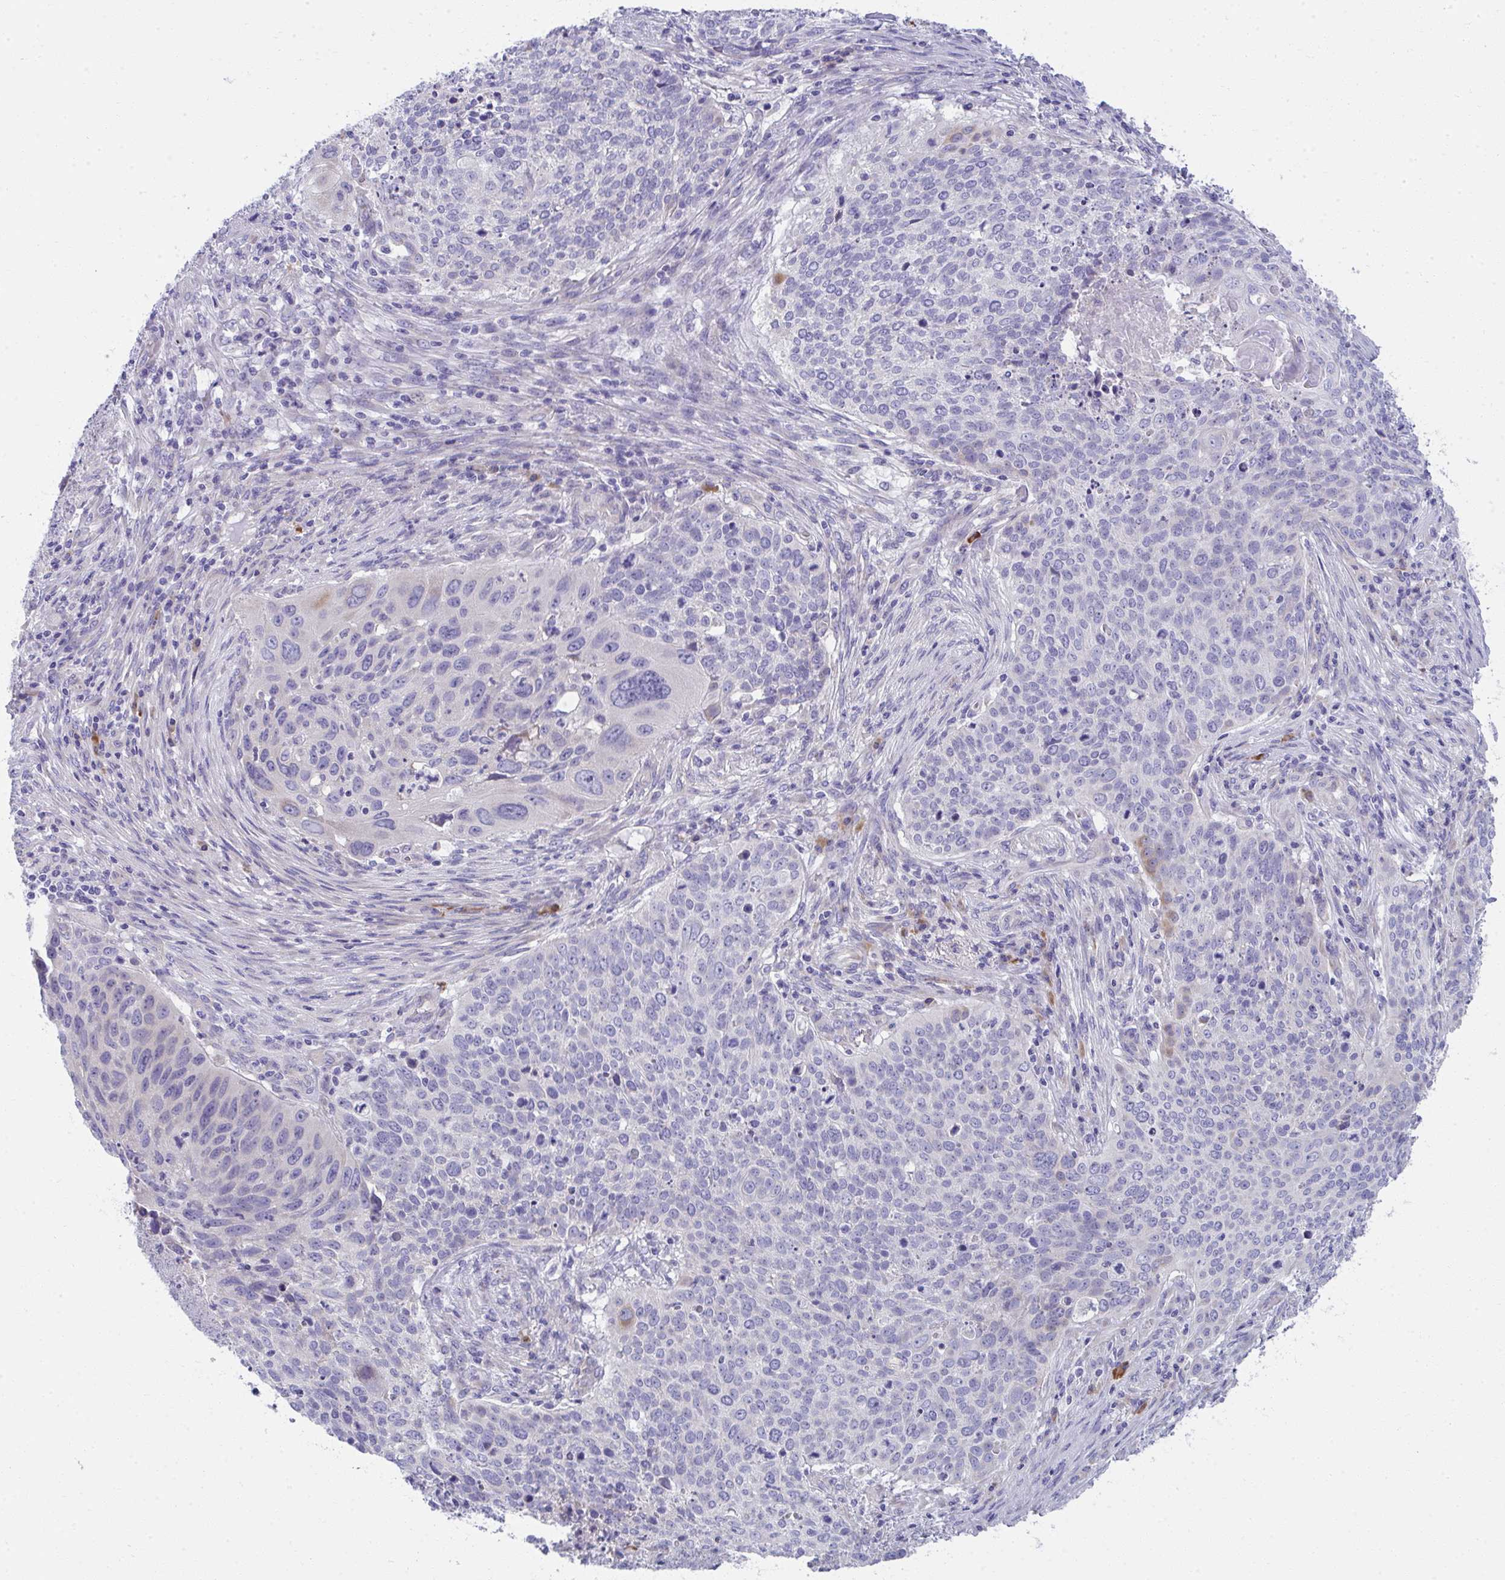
{"staining": {"intensity": "negative", "quantity": "none", "location": "none"}, "tissue": "lung cancer", "cell_type": "Tumor cells", "image_type": "cancer", "snomed": [{"axis": "morphology", "description": "Squamous cell carcinoma, NOS"}, {"axis": "topography", "description": "Lung"}], "caption": "Tumor cells are negative for brown protein staining in lung cancer (squamous cell carcinoma). (Brightfield microscopy of DAB (3,3'-diaminobenzidine) immunohistochemistry (IHC) at high magnification).", "gene": "FASLG", "patient": {"sex": "male", "age": 63}}